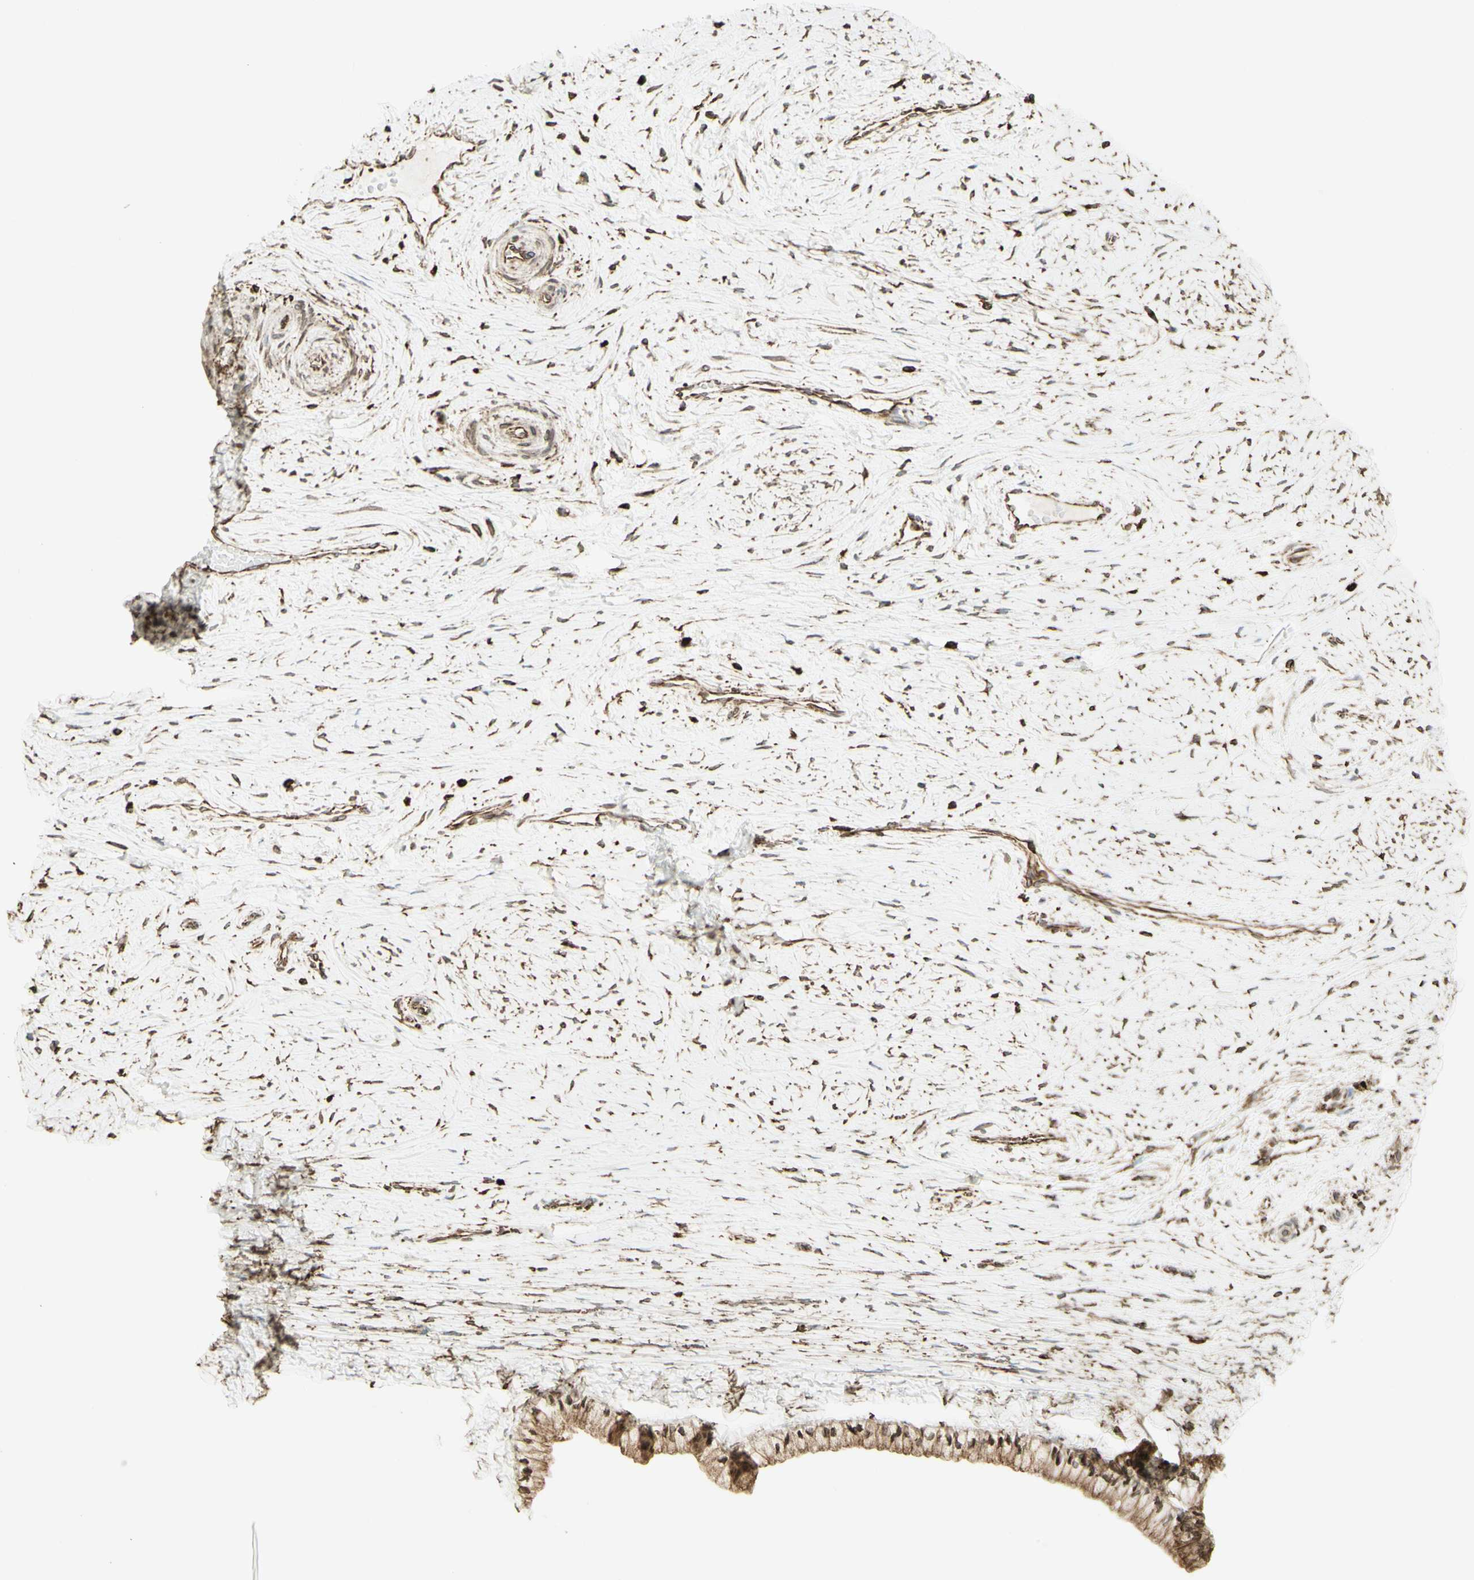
{"staining": {"intensity": "moderate", "quantity": ">75%", "location": "cytoplasmic/membranous,nuclear"}, "tissue": "cervix", "cell_type": "Glandular cells", "image_type": "normal", "snomed": [{"axis": "morphology", "description": "Normal tissue, NOS"}, {"axis": "topography", "description": "Cervix"}], "caption": "IHC staining of benign cervix, which displays medium levels of moderate cytoplasmic/membranous,nuclear staining in about >75% of glandular cells indicating moderate cytoplasmic/membranous,nuclear protein positivity. The staining was performed using DAB (3,3'-diaminobenzidine) (brown) for protein detection and nuclei were counterstained in hematoxylin (blue).", "gene": "CANX", "patient": {"sex": "female", "age": 39}}